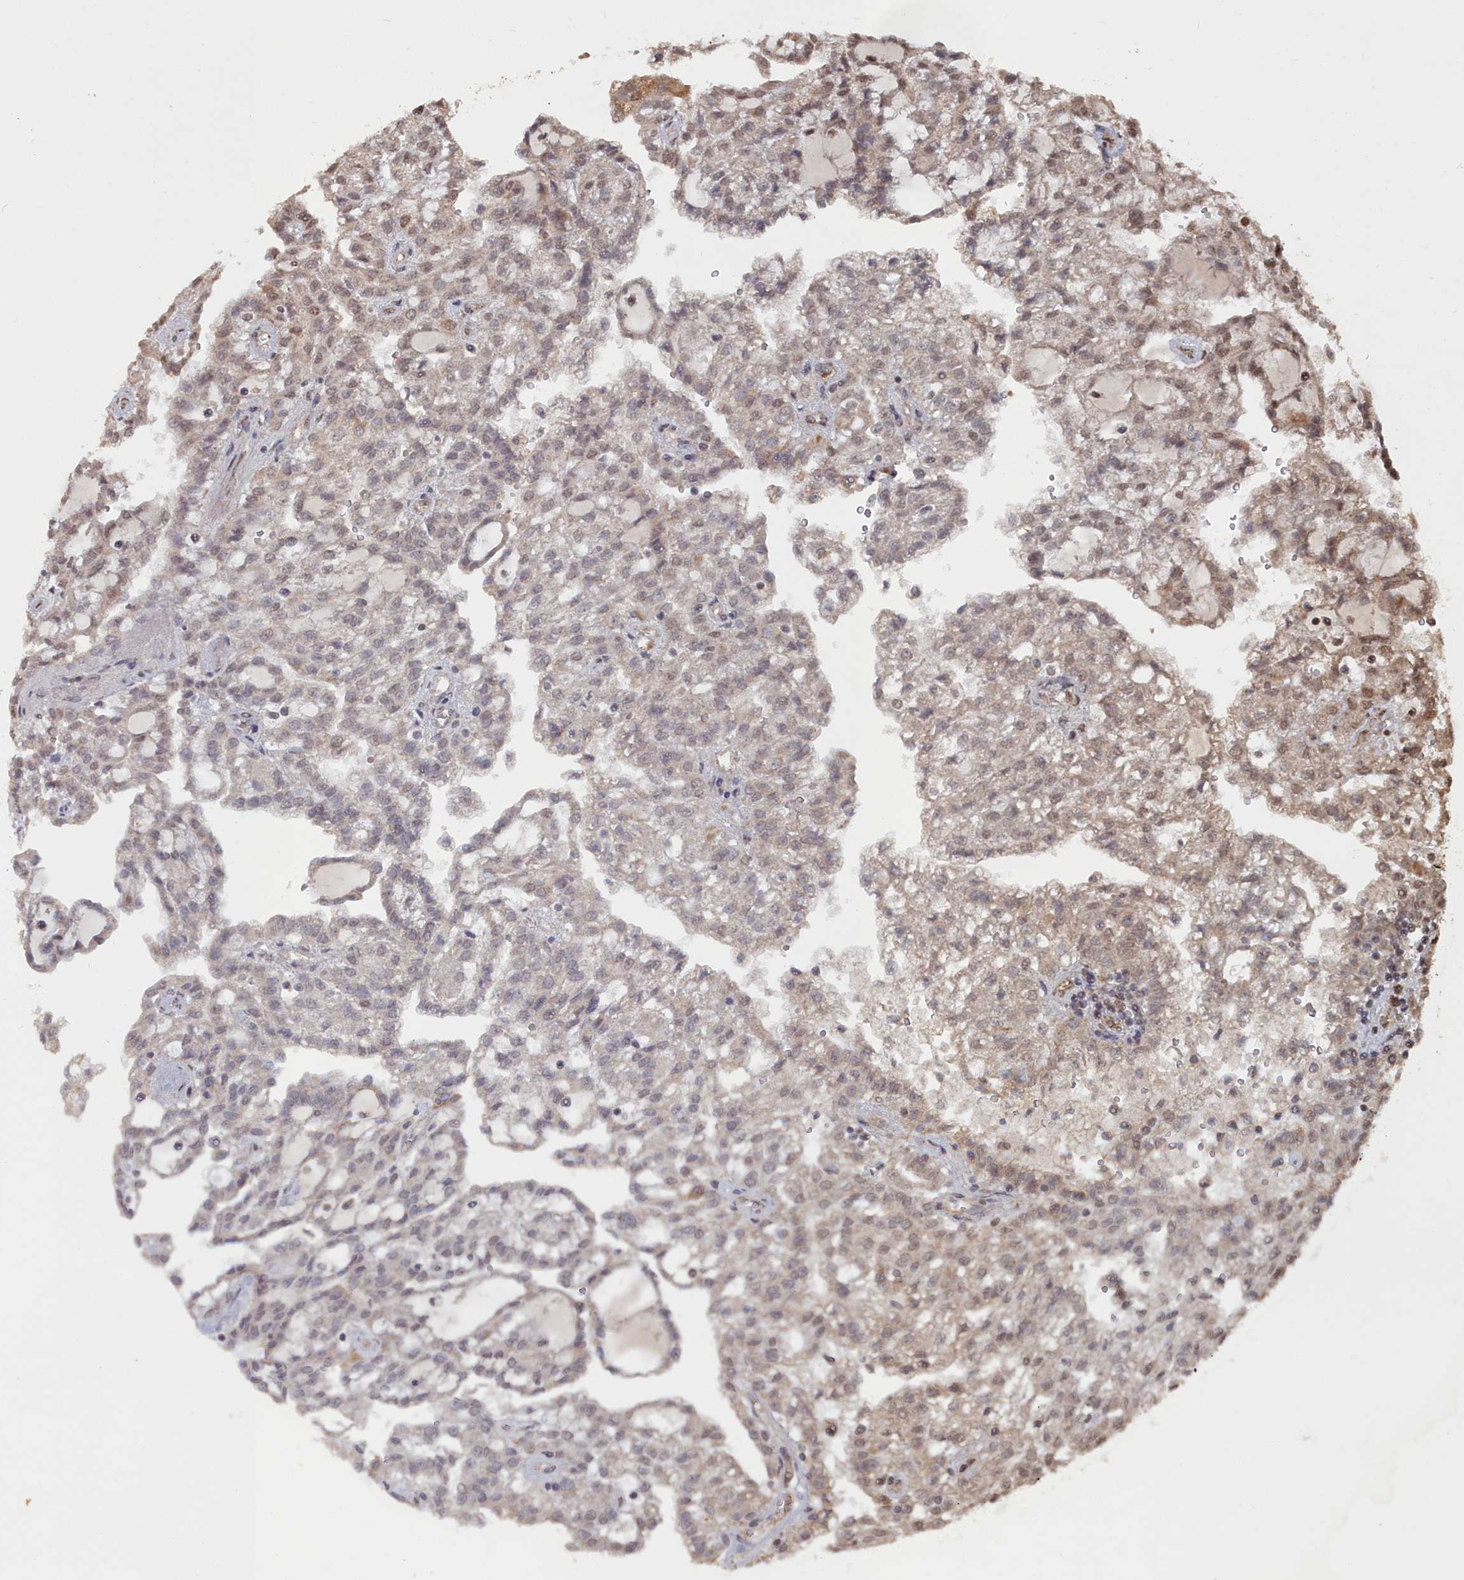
{"staining": {"intensity": "moderate", "quantity": "<25%", "location": "nuclear"}, "tissue": "renal cancer", "cell_type": "Tumor cells", "image_type": "cancer", "snomed": [{"axis": "morphology", "description": "Adenocarcinoma, NOS"}, {"axis": "topography", "description": "Kidney"}], "caption": "About <25% of tumor cells in renal cancer (adenocarcinoma) reveal moderate nuclear protein positivity as visualized by brown immunohistochemical staining.", "gene": "CCNP", "patient": {"sex": "male", "age": 63}}